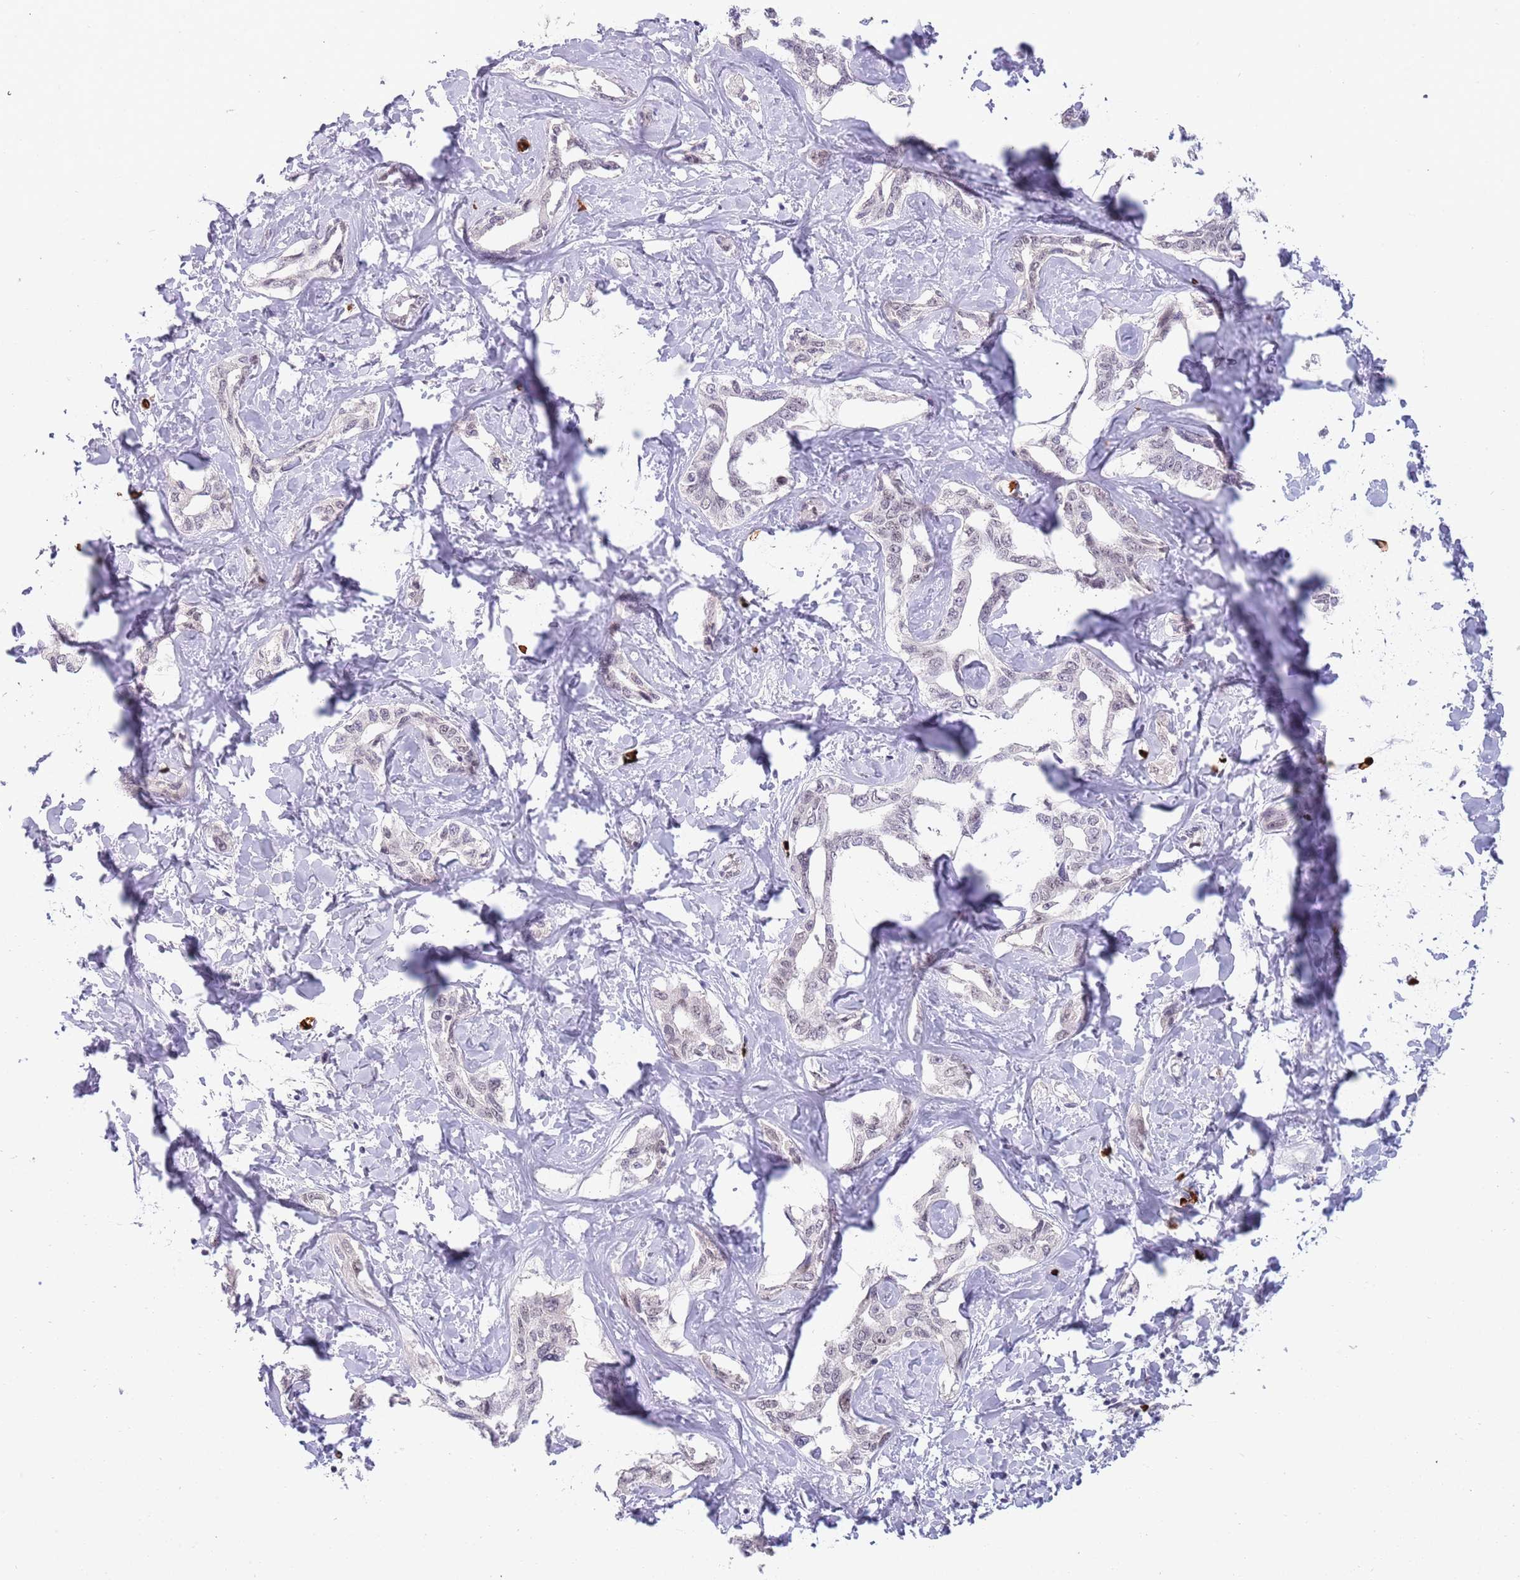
{"staining": {"intensity": "weak", "quantity": "<25%", "location": "nuclear"}, "tissue": "liver cancer", "cell_type": "Tumor cells", "image_type": "cancer", "snomed": [{"axis": "morphology", "description": "Cholangiocarcinoma"}, {"axis": "topography", "description": "Liver"}], "caption": "An image of human liver cholangiocarcinoma is negative for staining in tumor cells. The staining is performed using DAB brown chromogen with nuclei counter-stained in using hematoxylin.", "gene": "LYPD6B", "patient": {"sex": "male", "age": 59}}